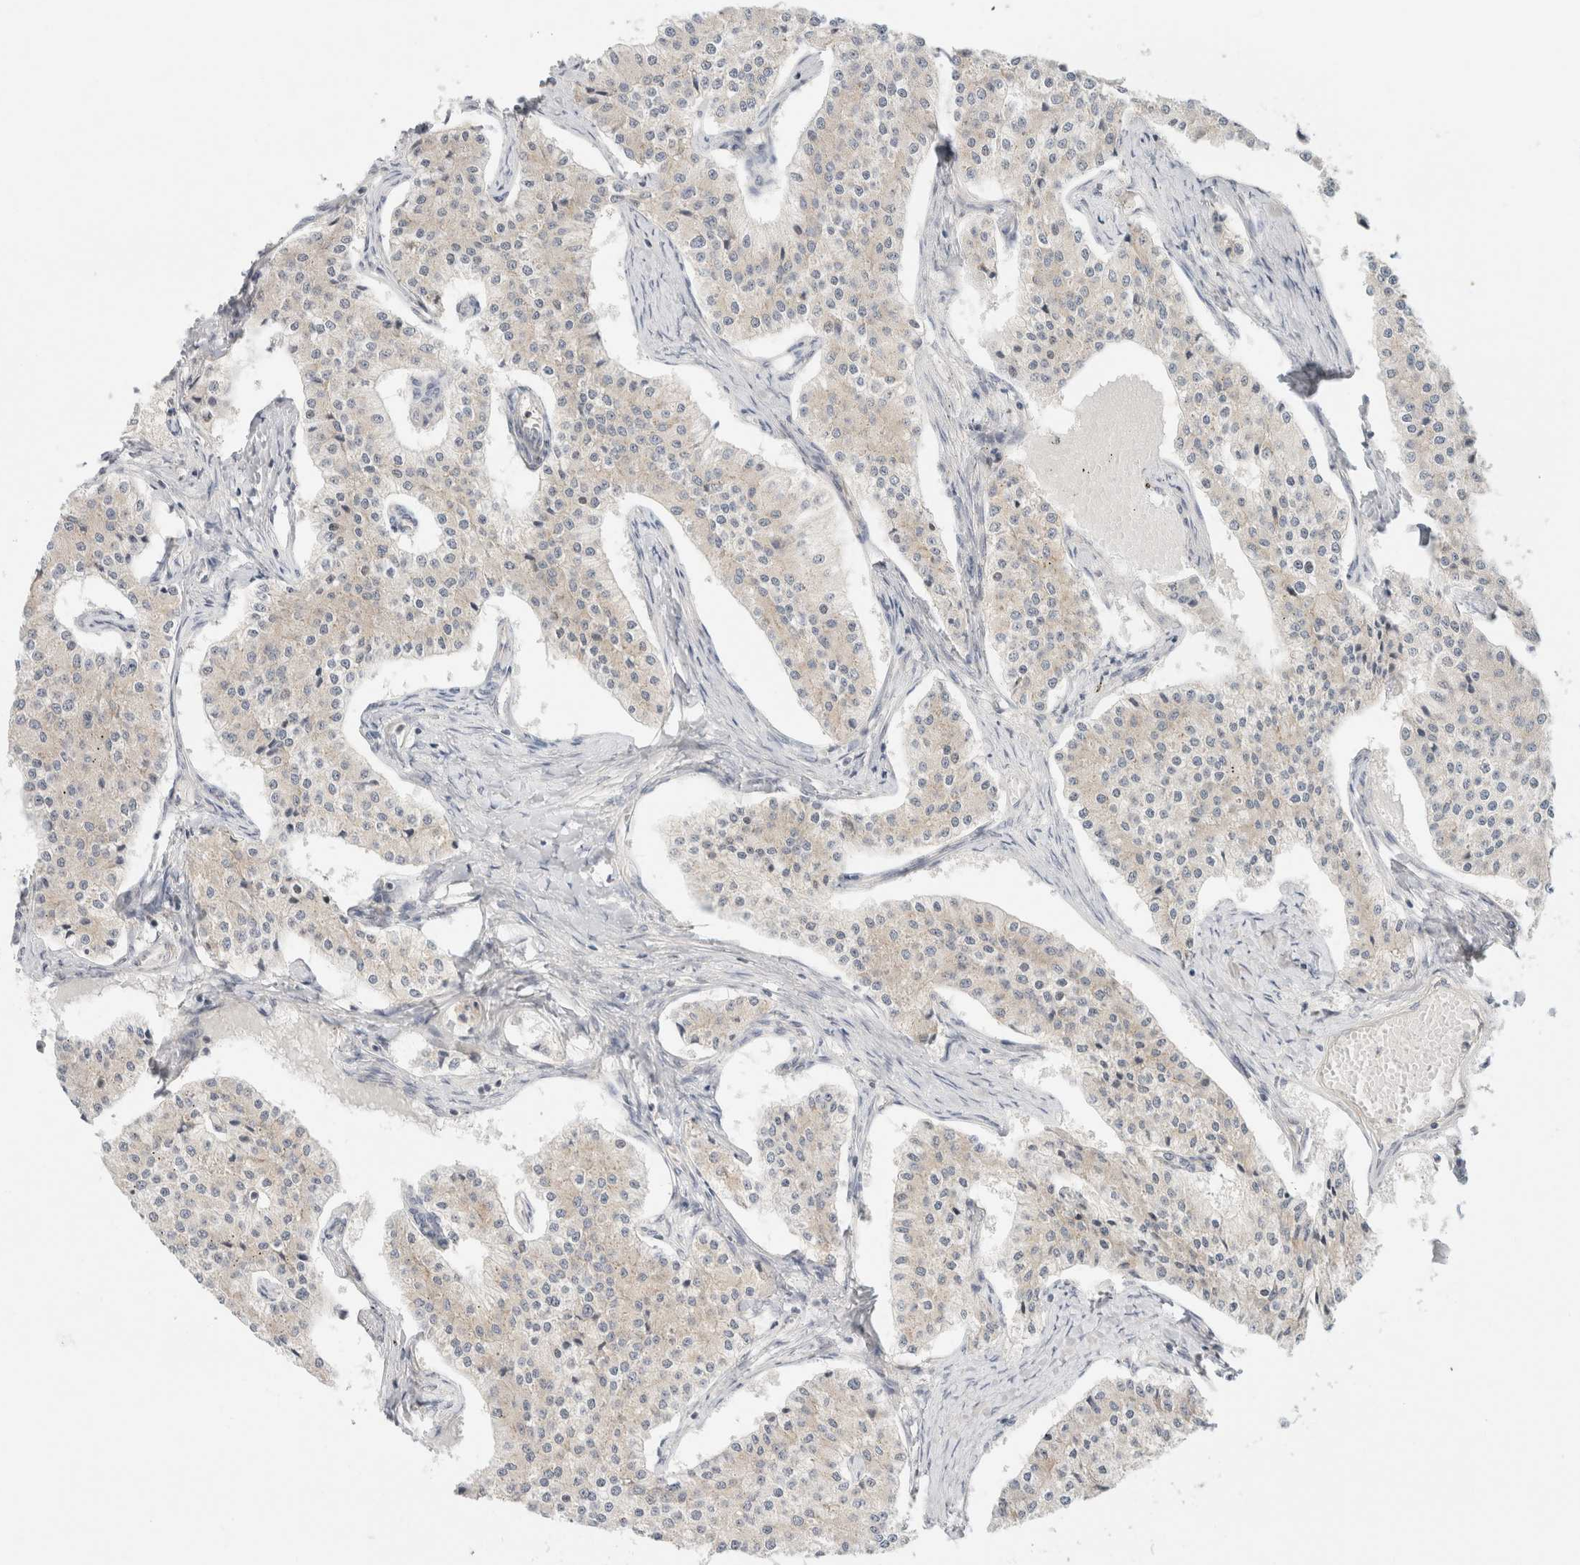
{"staining": {"intensity": "weak", "quantity": "<25%", "location": "cytoplasmic/membranous"}, "tissue": "carcinoid", "cell_type": "Tumor cells", "image_type": "cancer", "snomed": [{"axis": "morphology", "description": "Carcinoid, malignant, NOS"}, {"axis": "topography", "description": "Colon"}], "caption": "This micrograph is of malignant carcinoid stained with IHC to label a protein in brown with the nuclei are counter-stained blue. There is no positivity in tumor cells. (Brightfield microscopy of DAB (3,3'-diaminobenzidine) immunohistochemistry at high magnification).", "gene": "MARK3", "patient": {"sex": "female", "age": 52}}